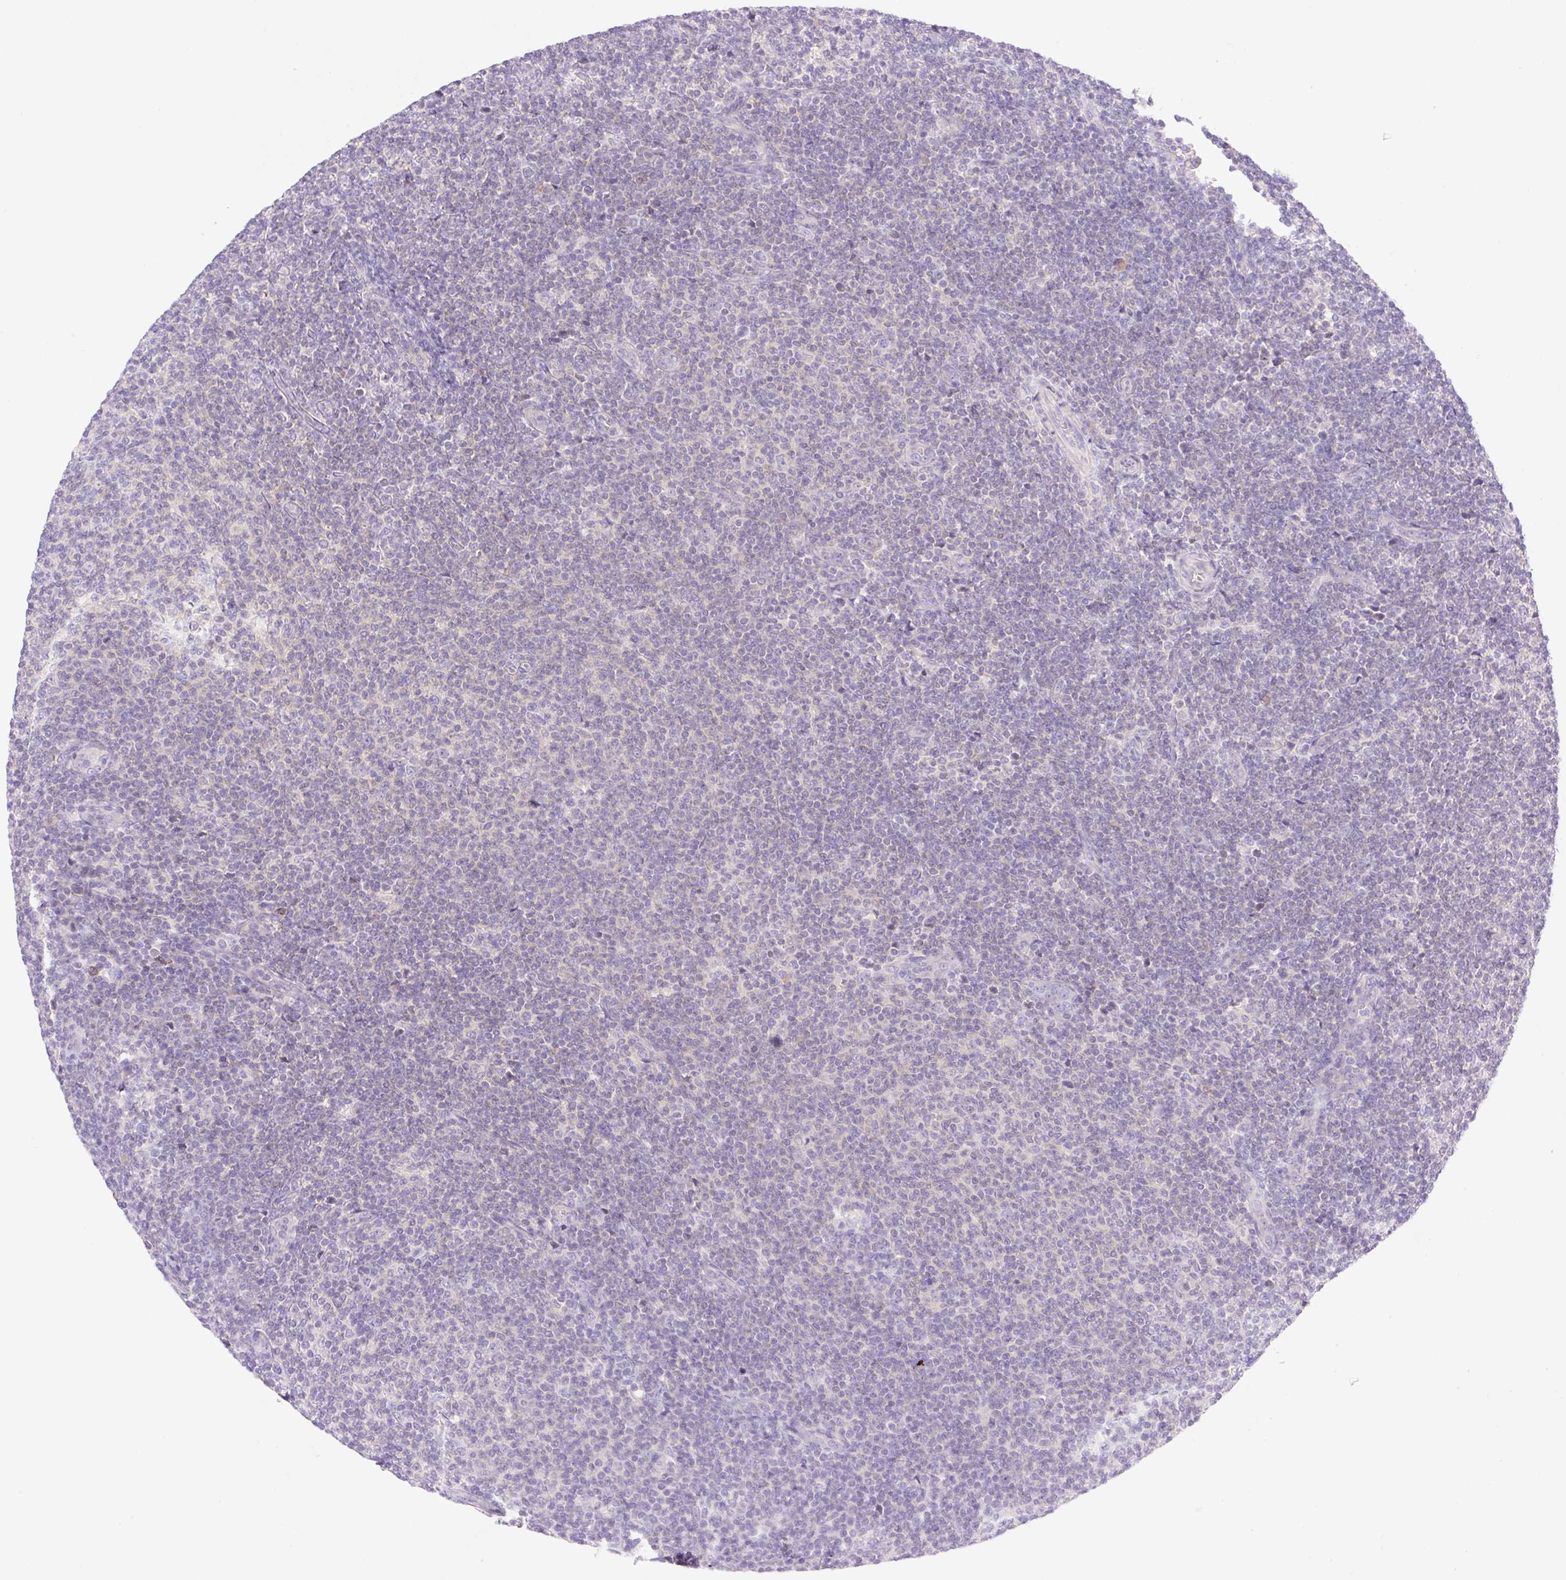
{"staining": {"intensity": "negative", "quantity": "none", "location": "none"}, "tissue": "lymphoma", "cell_type": "Tumor cells", "image_type": "cancer", "snomed": [{"axis": "morphology", "description": "Malignant lymphoma, non-Hodgkin's type, Low grade"}, {"axis": "topography", "description": "Lymph node"}], "caption": "High power microscopy histopathology image of an IHC histopathology image of lymphoma, revealing no significant expression in tumor cells. (DAB (3,3'-diaminobenzidine) immunohistochemistry with hematoxylin counter stain).", "gene": "DENND5A", "patient": {"sex": "male", "age": 66}}